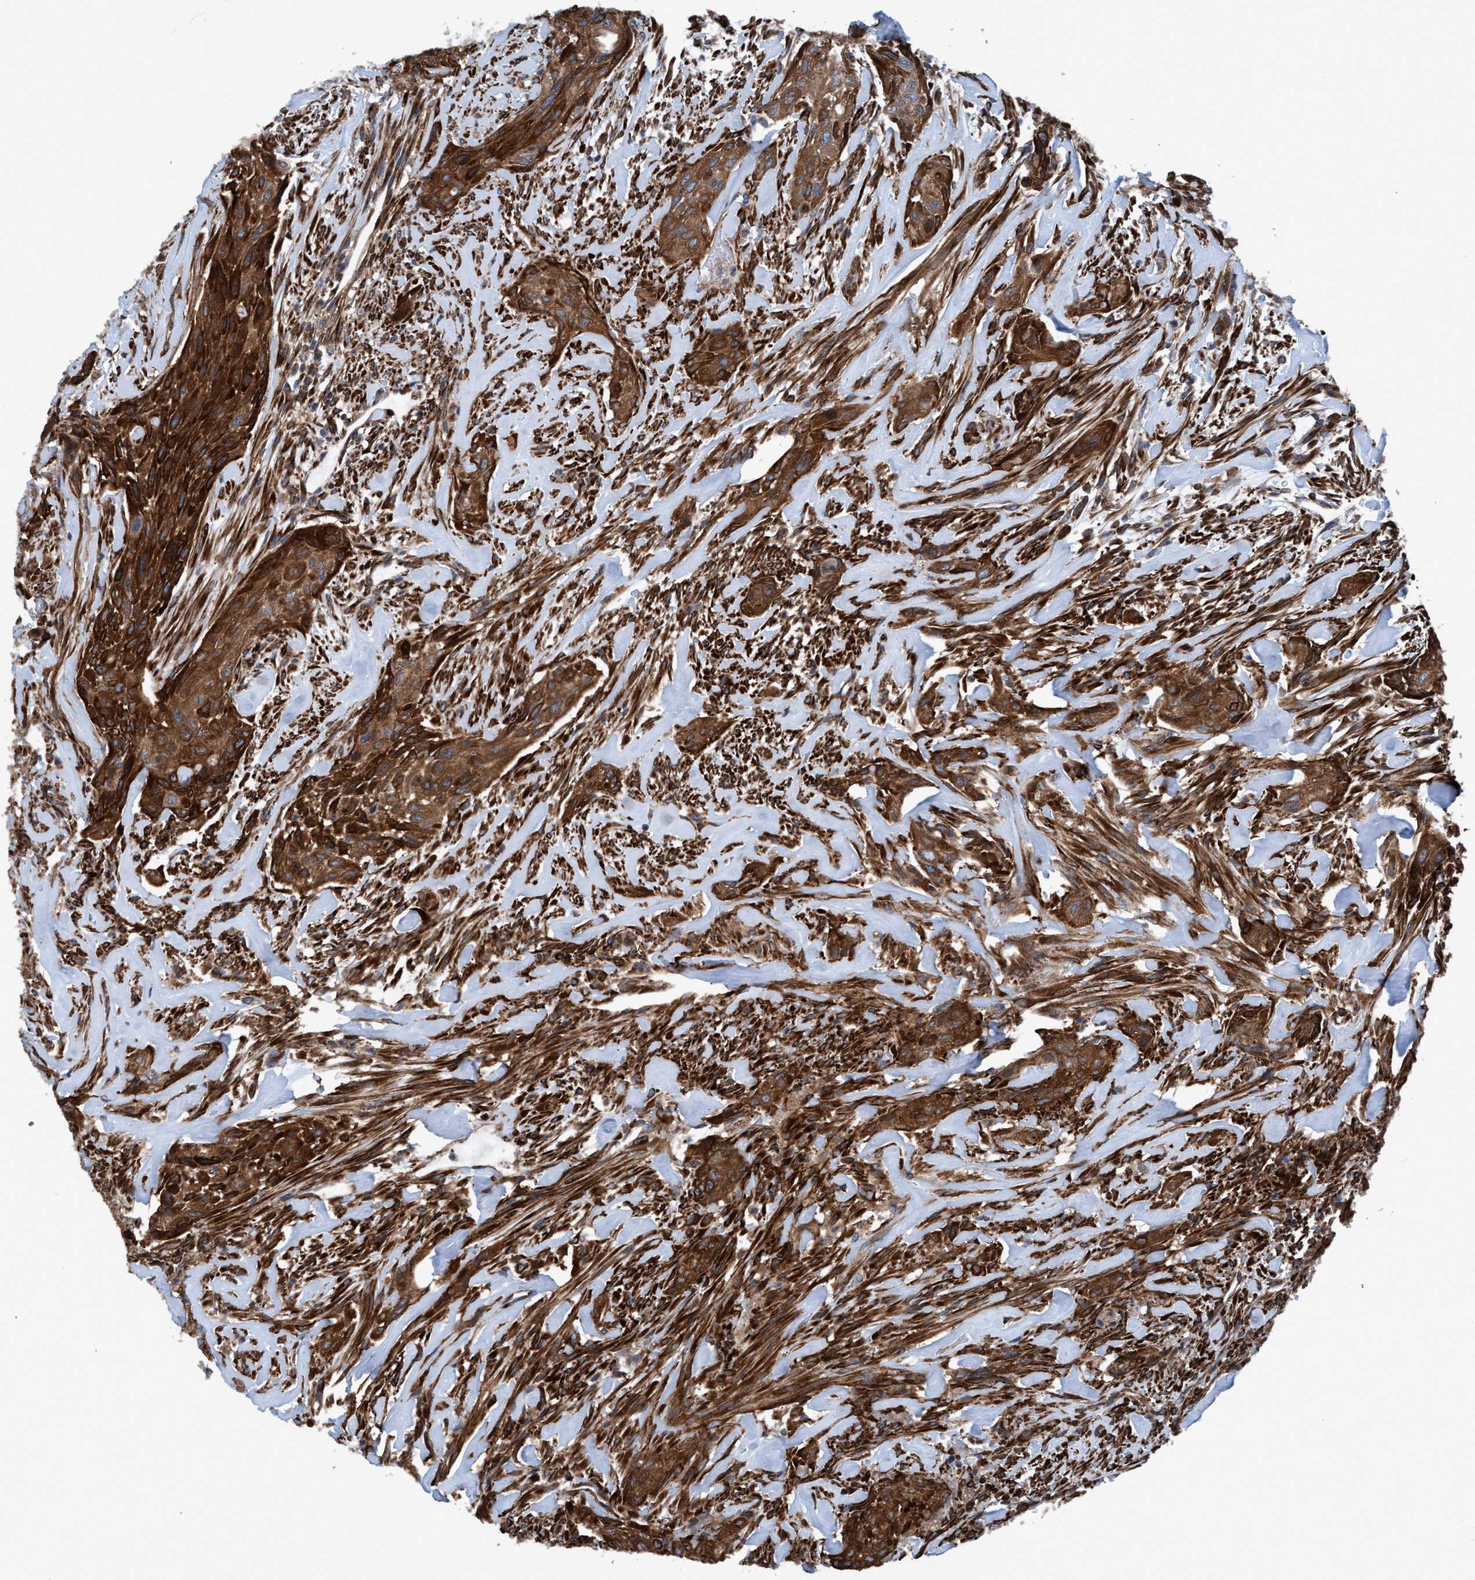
{"staining": {"intensity": "strong", "quantity": ">75%", "location": "cytoplasmic/membranous"}, "tissue": "urothelial cancer", "cell_type": "Tumor cells", "image_type": "cancer", "snomed": [{"axis": "morphology", "description": "Urothelial carcinoma, Low grade"}, {"axis": "morphology", "description": "Urothelial carcinoma, High grade"}, {"axis": "topography", "description": "Urinary bladder"}], "caption": "This histopathology image reveals IHC staining of human urothelial cancer, with high strong cytoplasmic/membranous expression in about >75% of tumor cells.", "gene": "NMT1", "patient": {"sex": "male", "age": 35}}